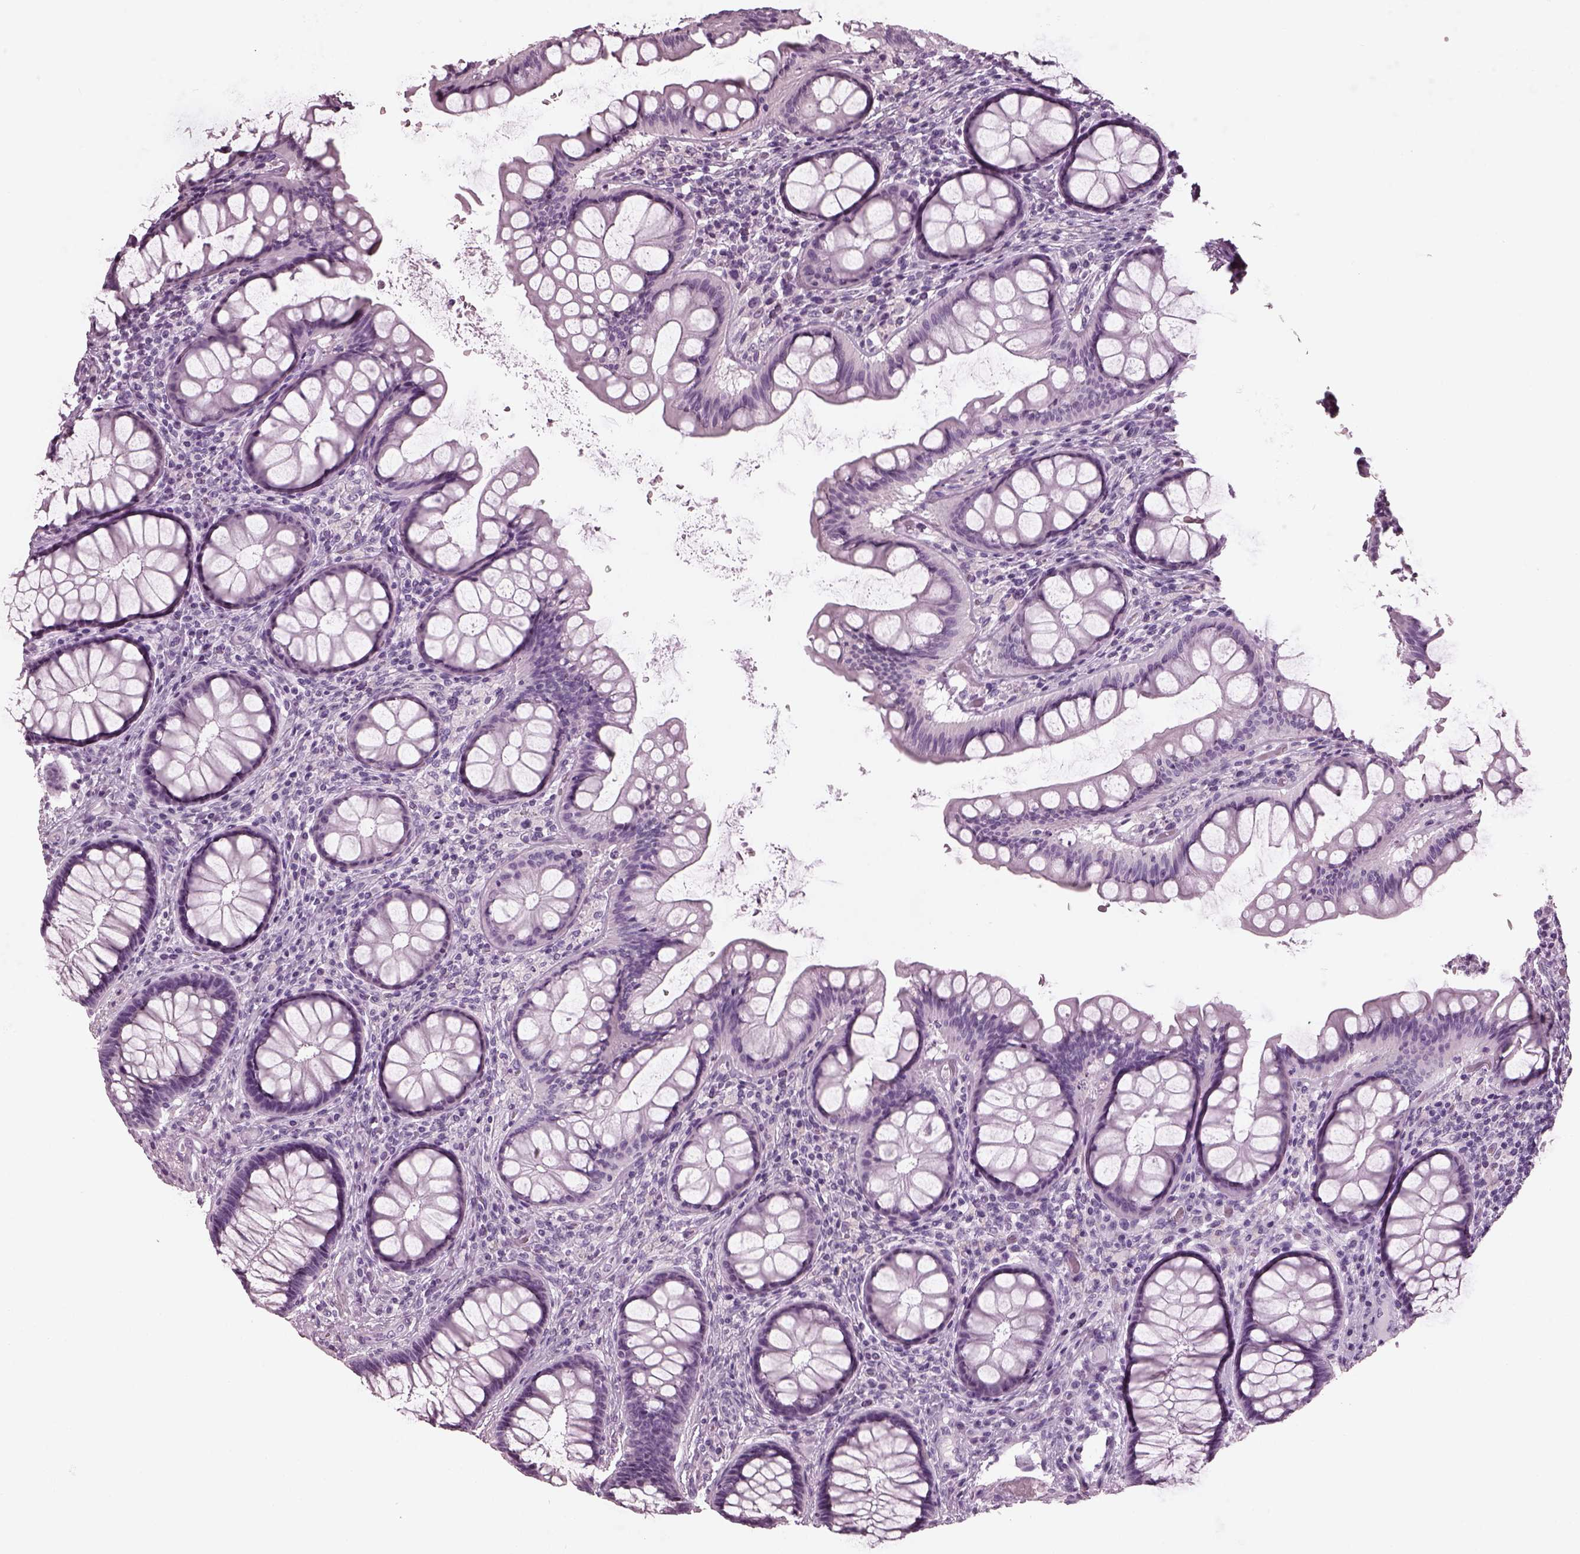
{"staining": {"intensity": "negative", "quantity": "none", "location": "none"}, "tissue": "colon", "cell_type": "Endothelial cells", "image_type": "normal", "snomed": [{"axis": "morphology", "description": "Normal tissue, NOS"}, {"axis": "topography", "description": "Colon"}], "caption": "The micrograph exhibits no staining of endothelial cells in normal colon. (Immunohistochemistry (ihc), brightfield microscopy, high magnification).", "gene": "RCVRN", "patient": {"sex": "female", "age": 65}}